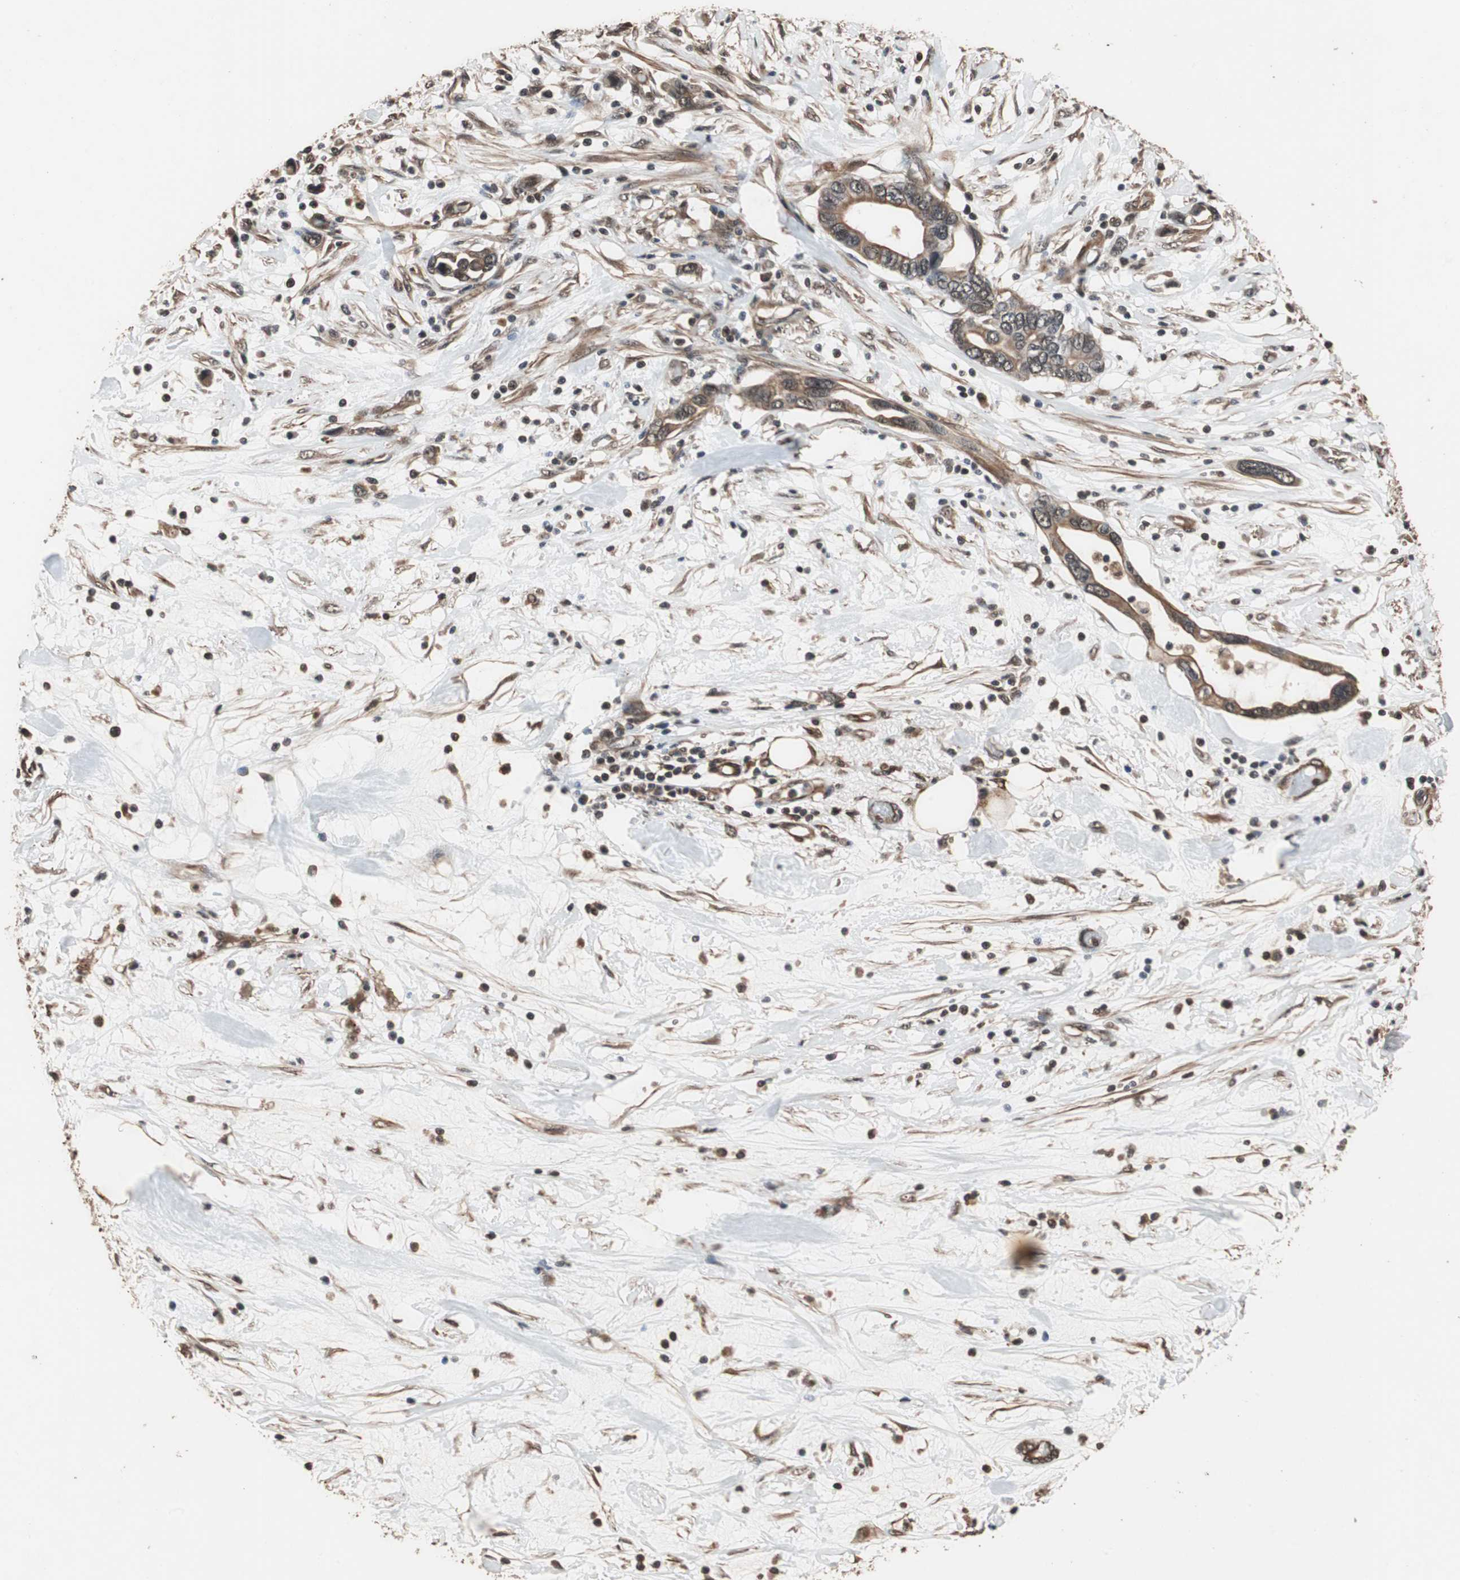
{"staining": {"intensity": "moderate", "quantity": ">75%", "location": "cytoplasmic/membranous"}, "tissue": "pancreatic cancer", "cell_type": "Tumor cells", "image_type": "cancer", "snomed": [{"axis": "morphology", "description": "Adenocarcinoma, NOS"}, {"axis": "topography", "description": "Pancreas"}], "caption": "This histopathology image exhibits adenocarcinoma (pancreatic) stained with immunohistochemistry (IHC) to label a protein in brown. The cytoplasmic/membranous of tumor cells show moderate positivity for the protein. Nuclei are counter-stained blue.", "gene": "CDC5L", "patient": {"sex": "female", "age": 57}}